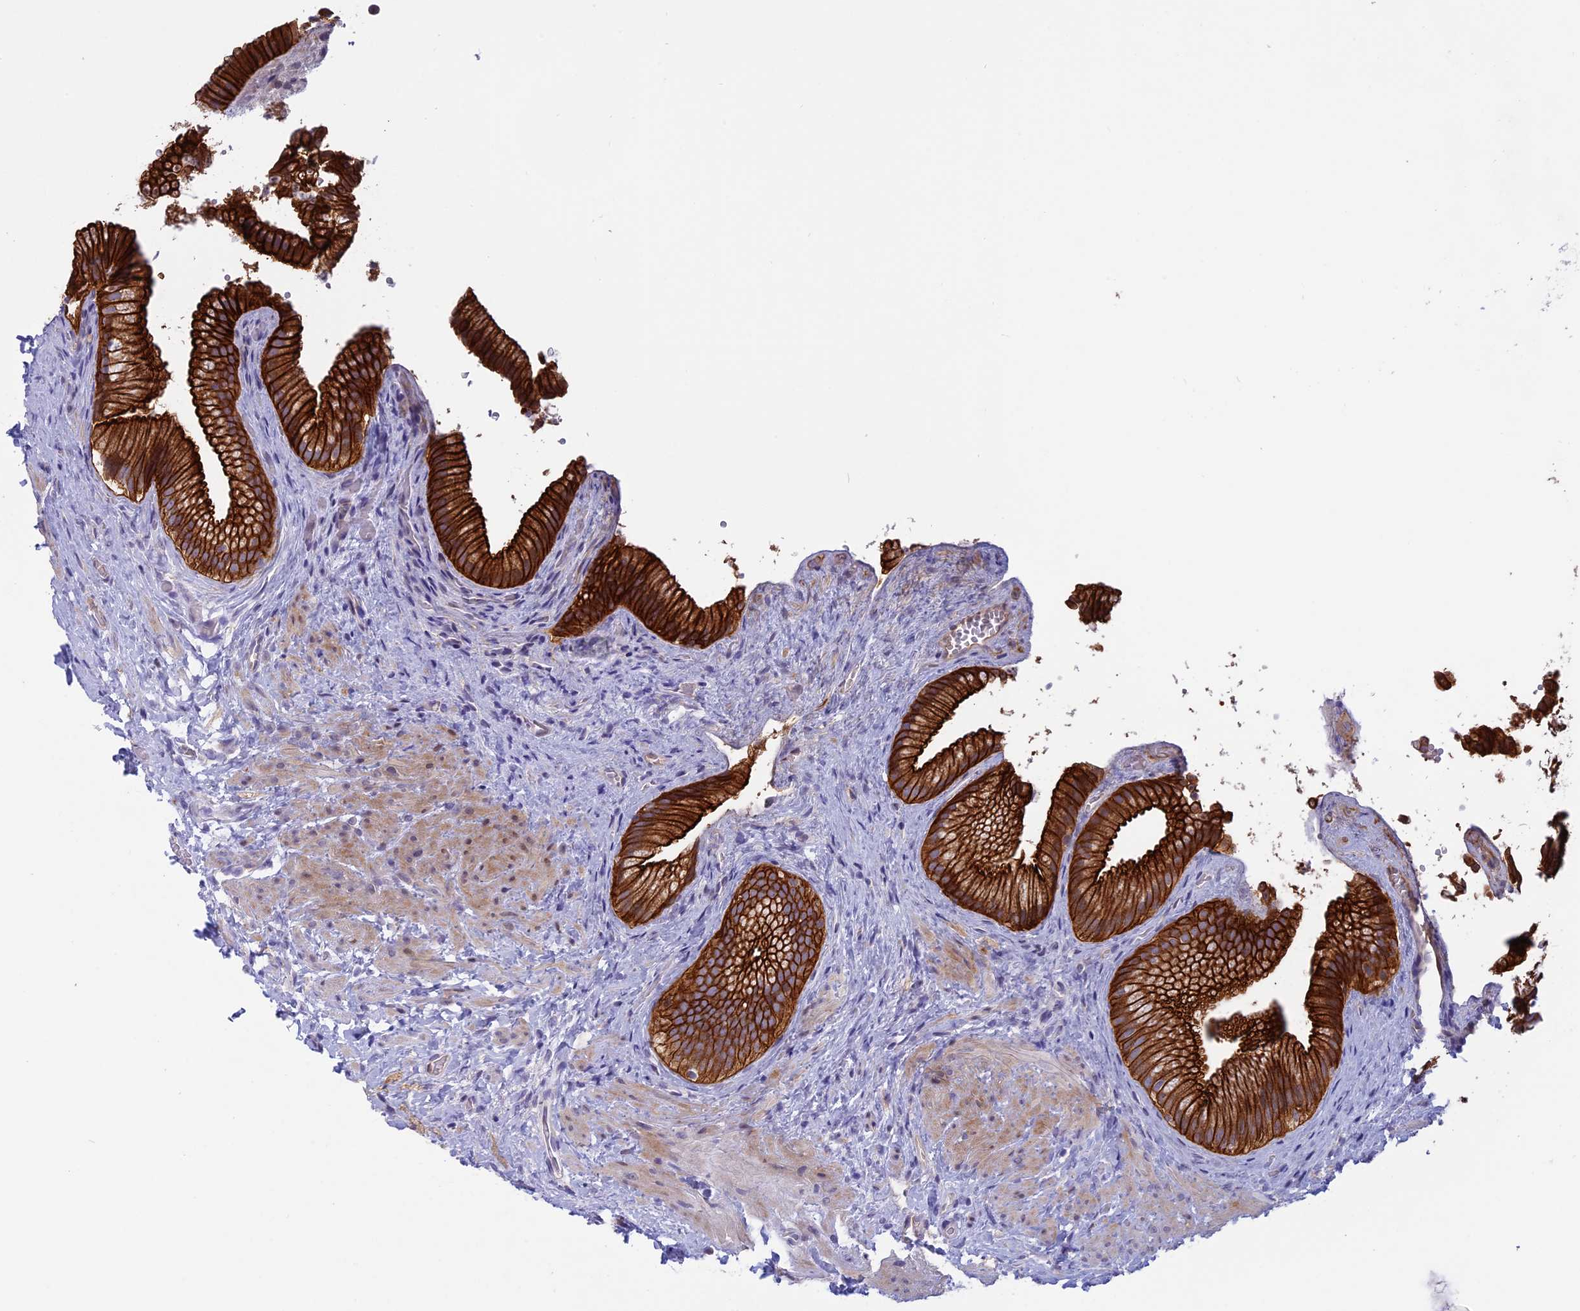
{"staining": {"intensity": "strong", "quantity": ">75%", "location": "cytoplasmic/membranous"}, "tissue": "gallbladder", "cell_type": "Glandular cells", "image_type": "normal", "snomed": [{"axis": "morphology", "description": "Normal tissue, NOS"}, {"axis": "morphology", "description": "Inflammation, NOS"}, {"axis": "topography", "description": "Gallbladder"}], "caption": "The image displays a brown stain indicating the presence of a protein in the cytoplasmic/membranous of glandular cells in gallbladder.", "gene": "CORO2A", "patient": {"sex": "male", "age": 51}}